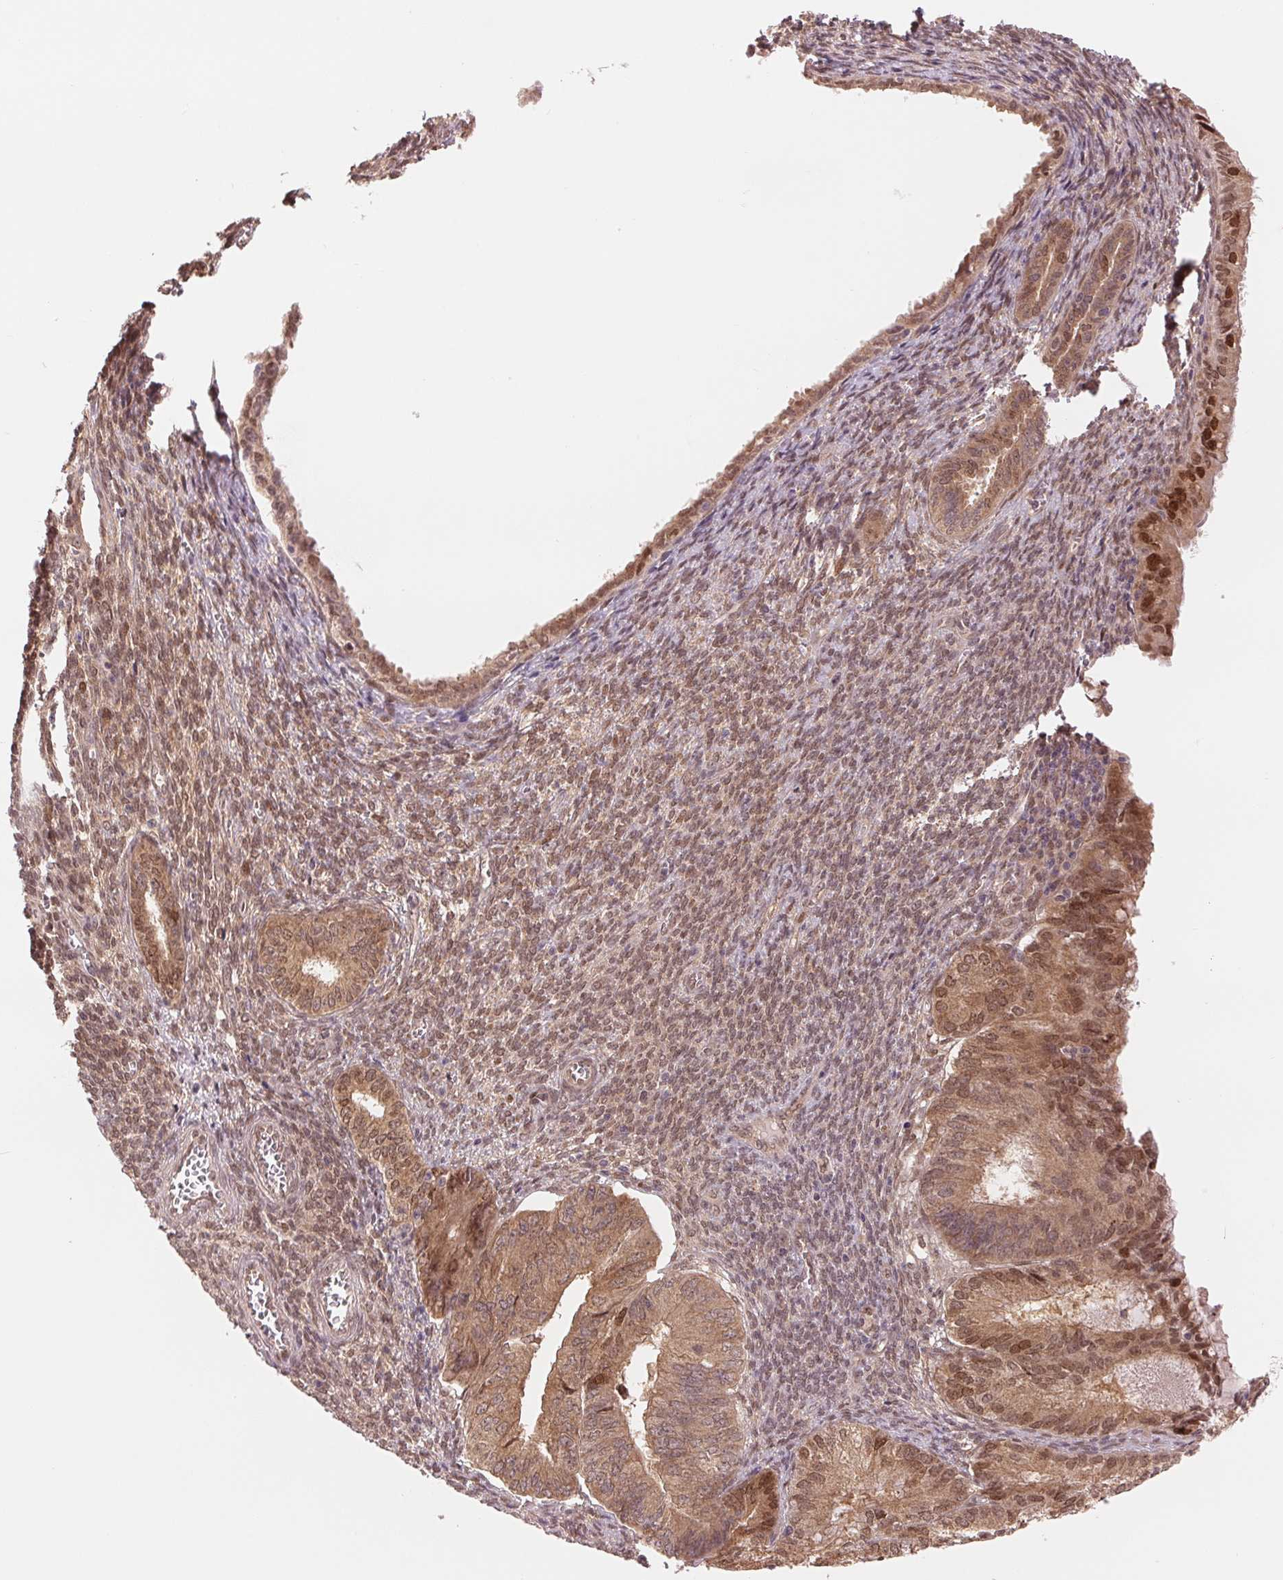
{"staining": {"intensity": "moderate", "quantity": ">75%", "location": "cytoplasmic/membranous,nuclear"}, "tissue": "endometrial cancer", "cell_type": "Tumor cells", "image_type": "cancer", "snomed": [{"axis": "morphology", "description": "Adenocarcinoma, NOS"}, {"axis": "topography", "description": "Endometrium"}], "caption": "About >75% of tumor cells in human endometrial cancer (adenocarcinoma) show moderate cytoplasmic/membranous and nuclear protein positivity as visualized by brown immunohistochemical staining.", "gene": "ERI3", "patient": {"sex": "female", "age": 86}}